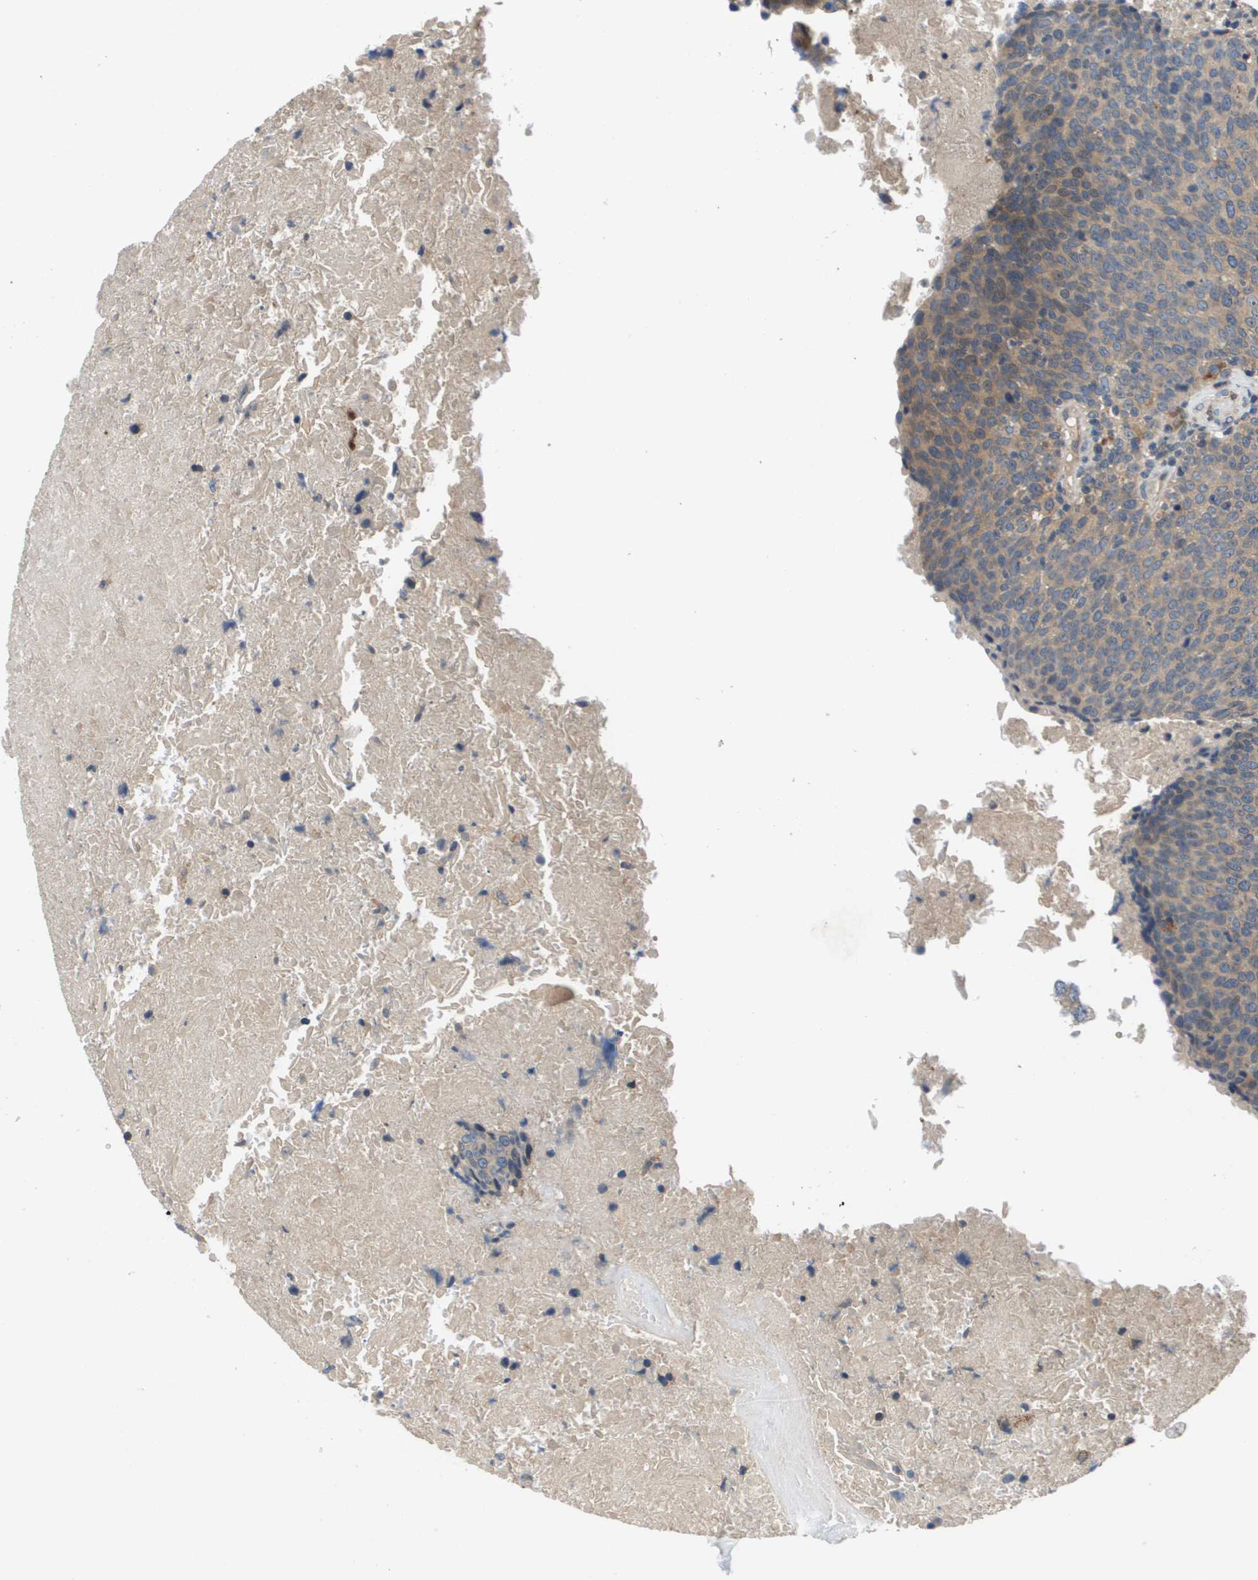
{"staining": {"intensity": "weak", "quantity": "25%-75%", "location": "cytoplasmic/membranous"}, "tissue": "head and neck cancer", "cell_type": "Tumor cells", "image_type": "cancer", "snomed": [{"axis": "morphology", "description": "Squamous cell carcinoma, NOS"}, {"axis": "morphology", "description": "Squamous cell carcinoma, metastatic, NOS"}, {"axis": "topography", "description": "Lymph node"}, {"axis": "topography", "description": "Head-Neck"}], "caption": "Head and neck cancer (metastatic squamous cell carcinoma) stained for a protein demonstrates weak cytoplasmic/membranous positivity in tumor cells. The staining was performed using DAB, with brown indicating positive protein expression. Nuclei are stained blue with hematoxylin.", "gene": "SLC25A20", "patient": {"sex": "male", "age": 62}}